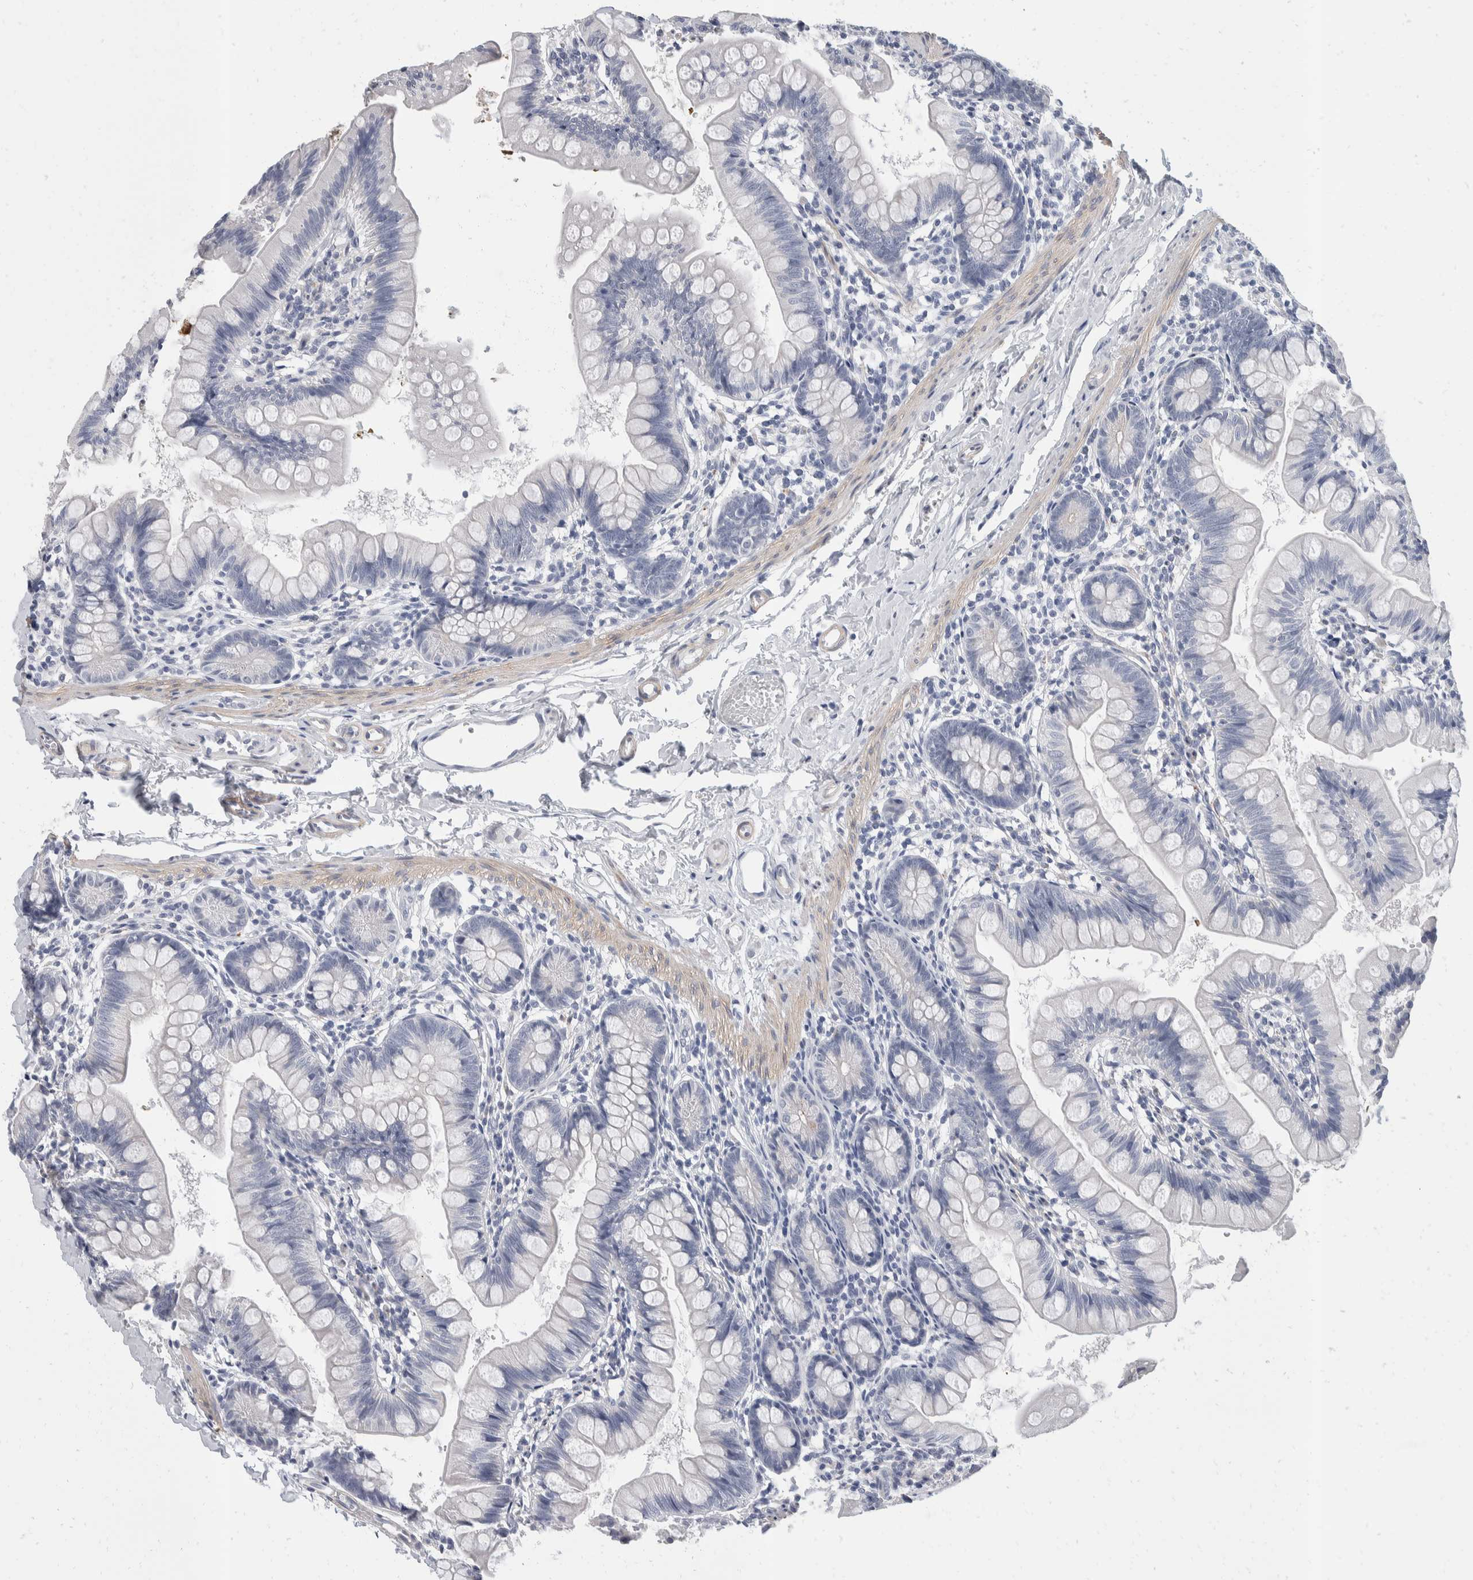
{"staining": {"intensity": "negative", "quantity": "none", "location": "none"}, "tissue": "small intestine", "cell_type": "Glandular cells", "image_type": "normal", "snomed": [{"axis": "morphology", "description": "Normal tissue, NOS"}, {"axis": "topography", "description": "Small intestine"}], "caption": "This histopathology image is of unremarkable small intestine stained with immunohistochemistry (IHC) to label a protein in brown with the nuclei are counter-stained blue. There is no positivity in glandular cells.", "gene": "CATSPERD", "patient": {"sex": "male", "age": 7}}